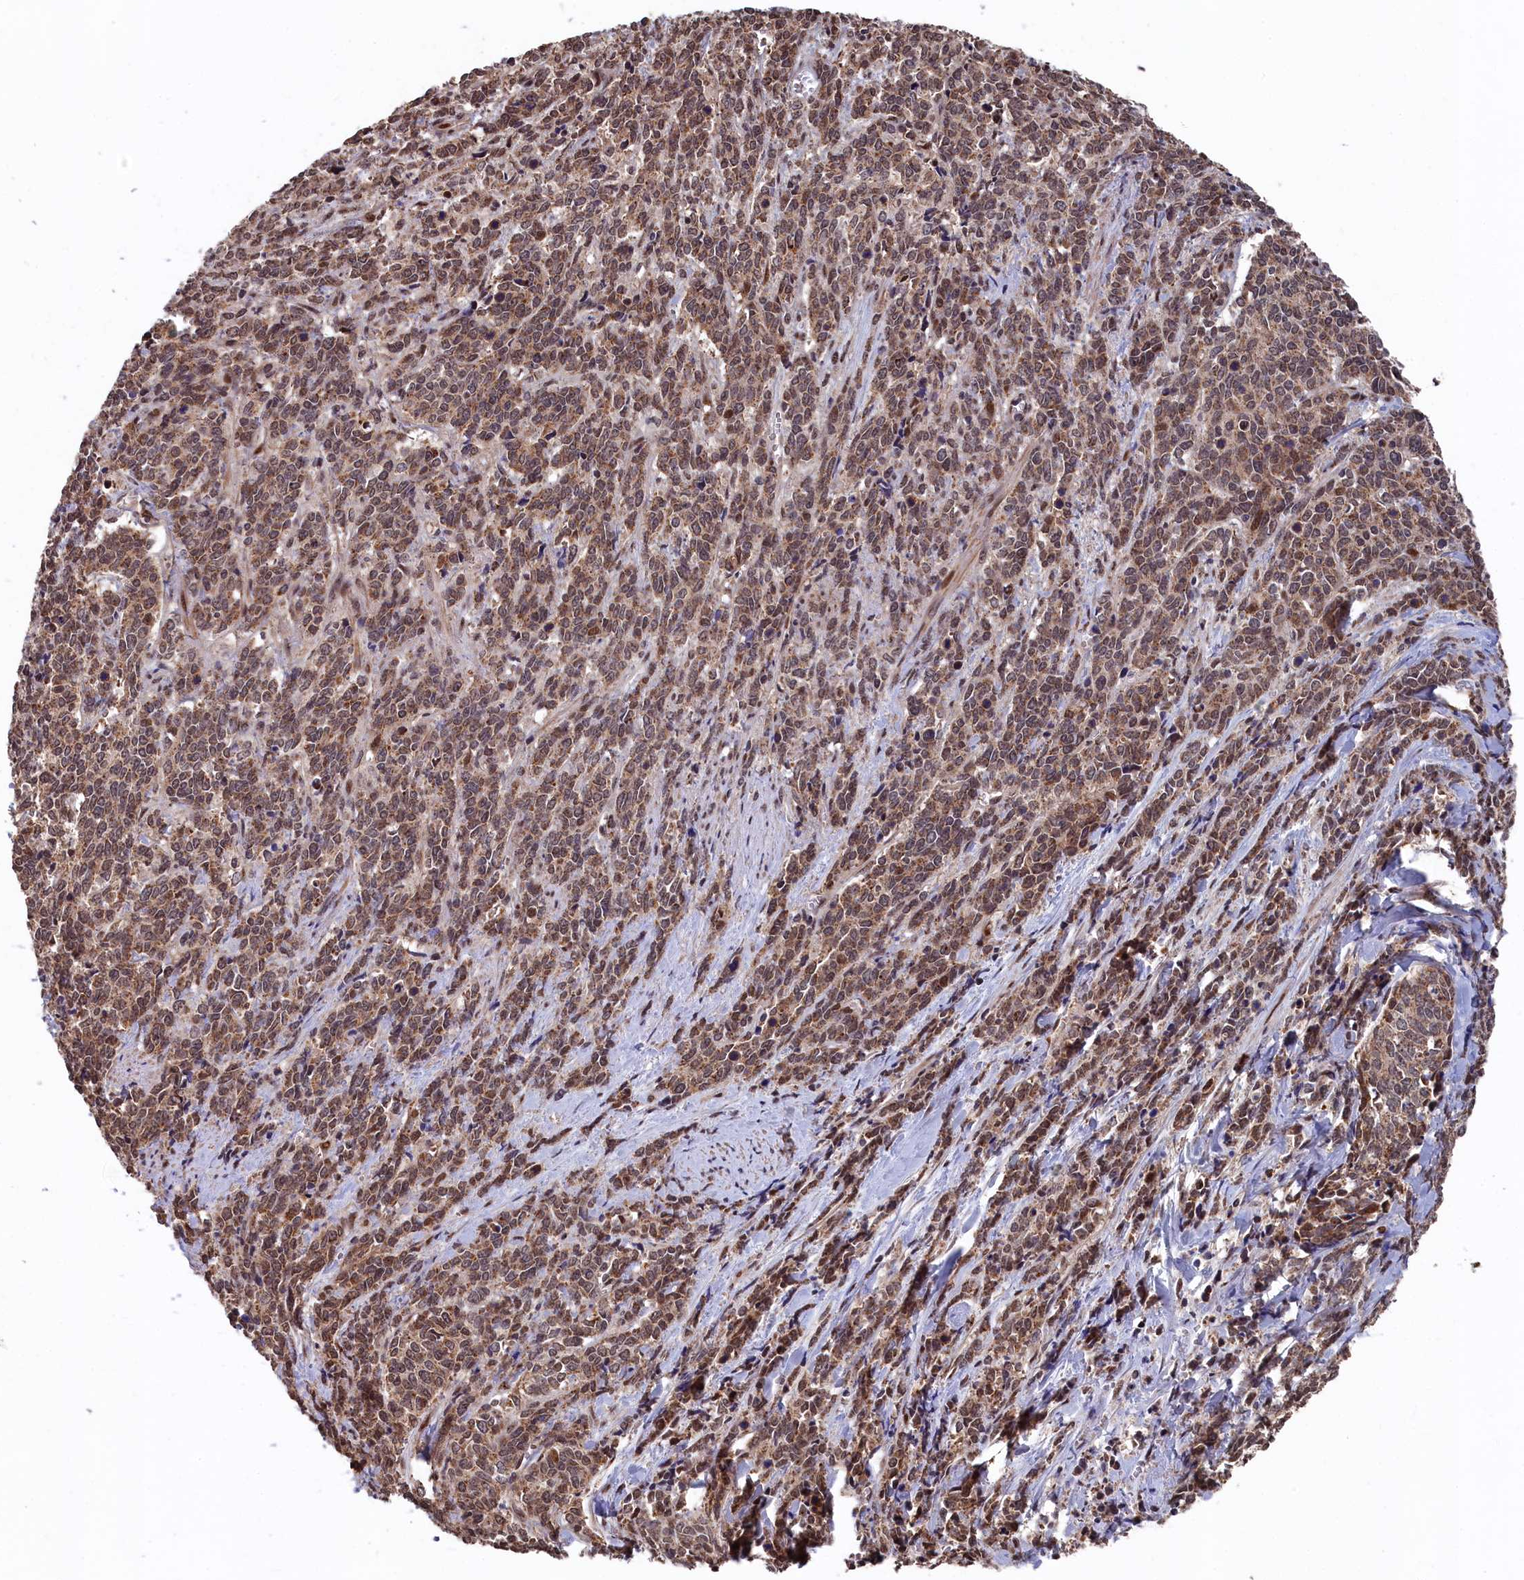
{"staining": {"intensity": "moderate", "quantity": ">75%", "location": "cytoplasmic/membranous,nuclear"}, "tissue": "cervical cancer", "cell_type": "Tumor cells", "image_type": "cancer", "snomed": [{"axis": "morphology", "description": "Squamous cell carcinoma, NOS"}, {"axis": "topography", "description": "Cervix"}], "caption": "DAB (3,3'-diaminobenzidine) immunohistochemical staining of human cervical squamous cell carcinoma exhibits moderate cytoplasmic/membranous and nuclear protein positivity in about >75% of tumor cells. (brown staining indicates protein expression, while blue staining denotes nuclei).", "gene": "CLPX", "patient": {"sex": "female", "age": 60}}